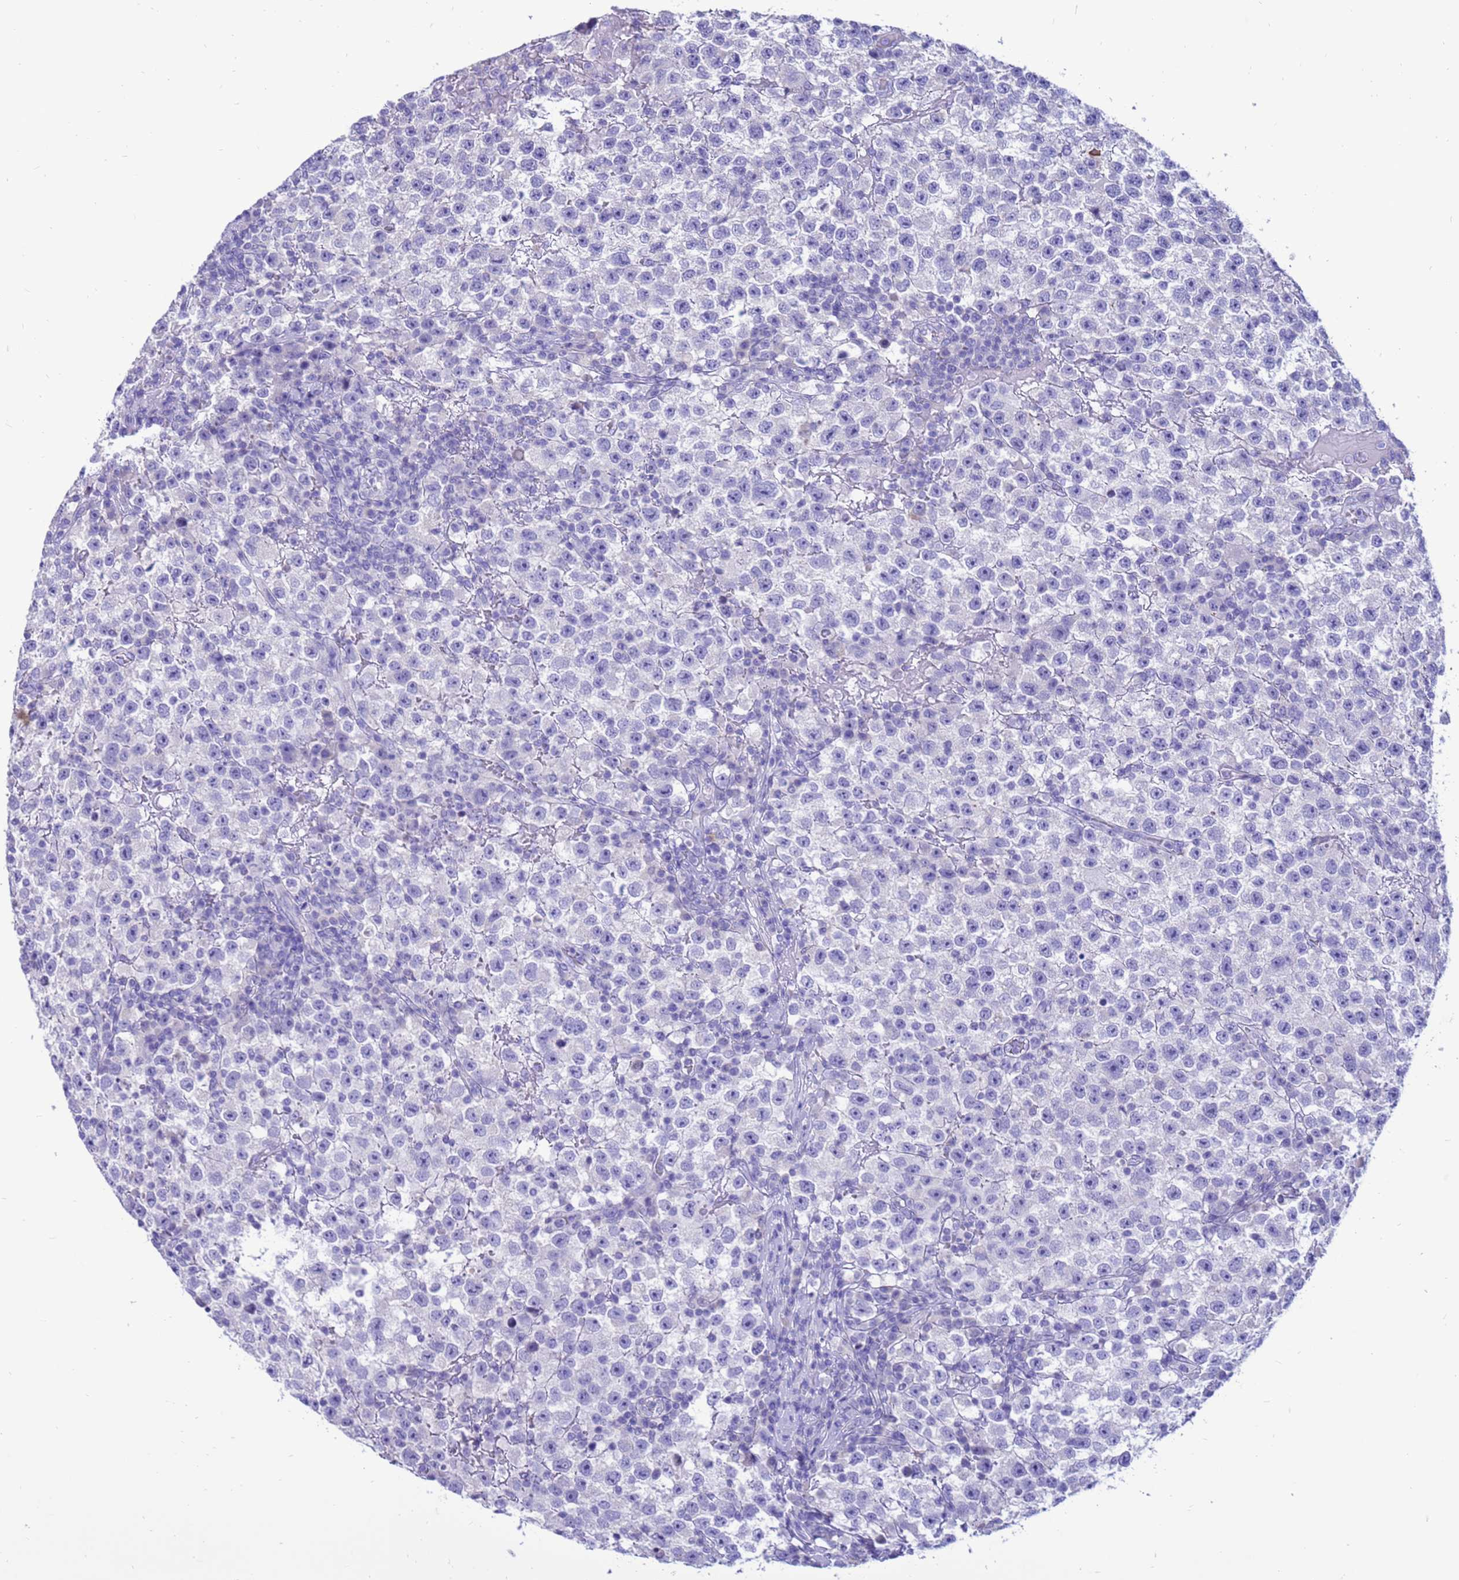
{"staining": {"intensity": "negative", "quantity": "none", "location": "none"}, "tissue": "testis cancer", "cell_type": "Tumor cells", "image_type": "cancer", "snomed": [{"axis": "morphology", "description": "Seminoma, NOS"}, {"axis": "topography", "description": "Testis"}], "caption": "Immunohistochemistry photomicrograph of testis cancer stained for a protein (brown), which reveals no positivity in tumor cells.", "gene": "PDE10A", "patient": {"sex": "male", "age": 22}}